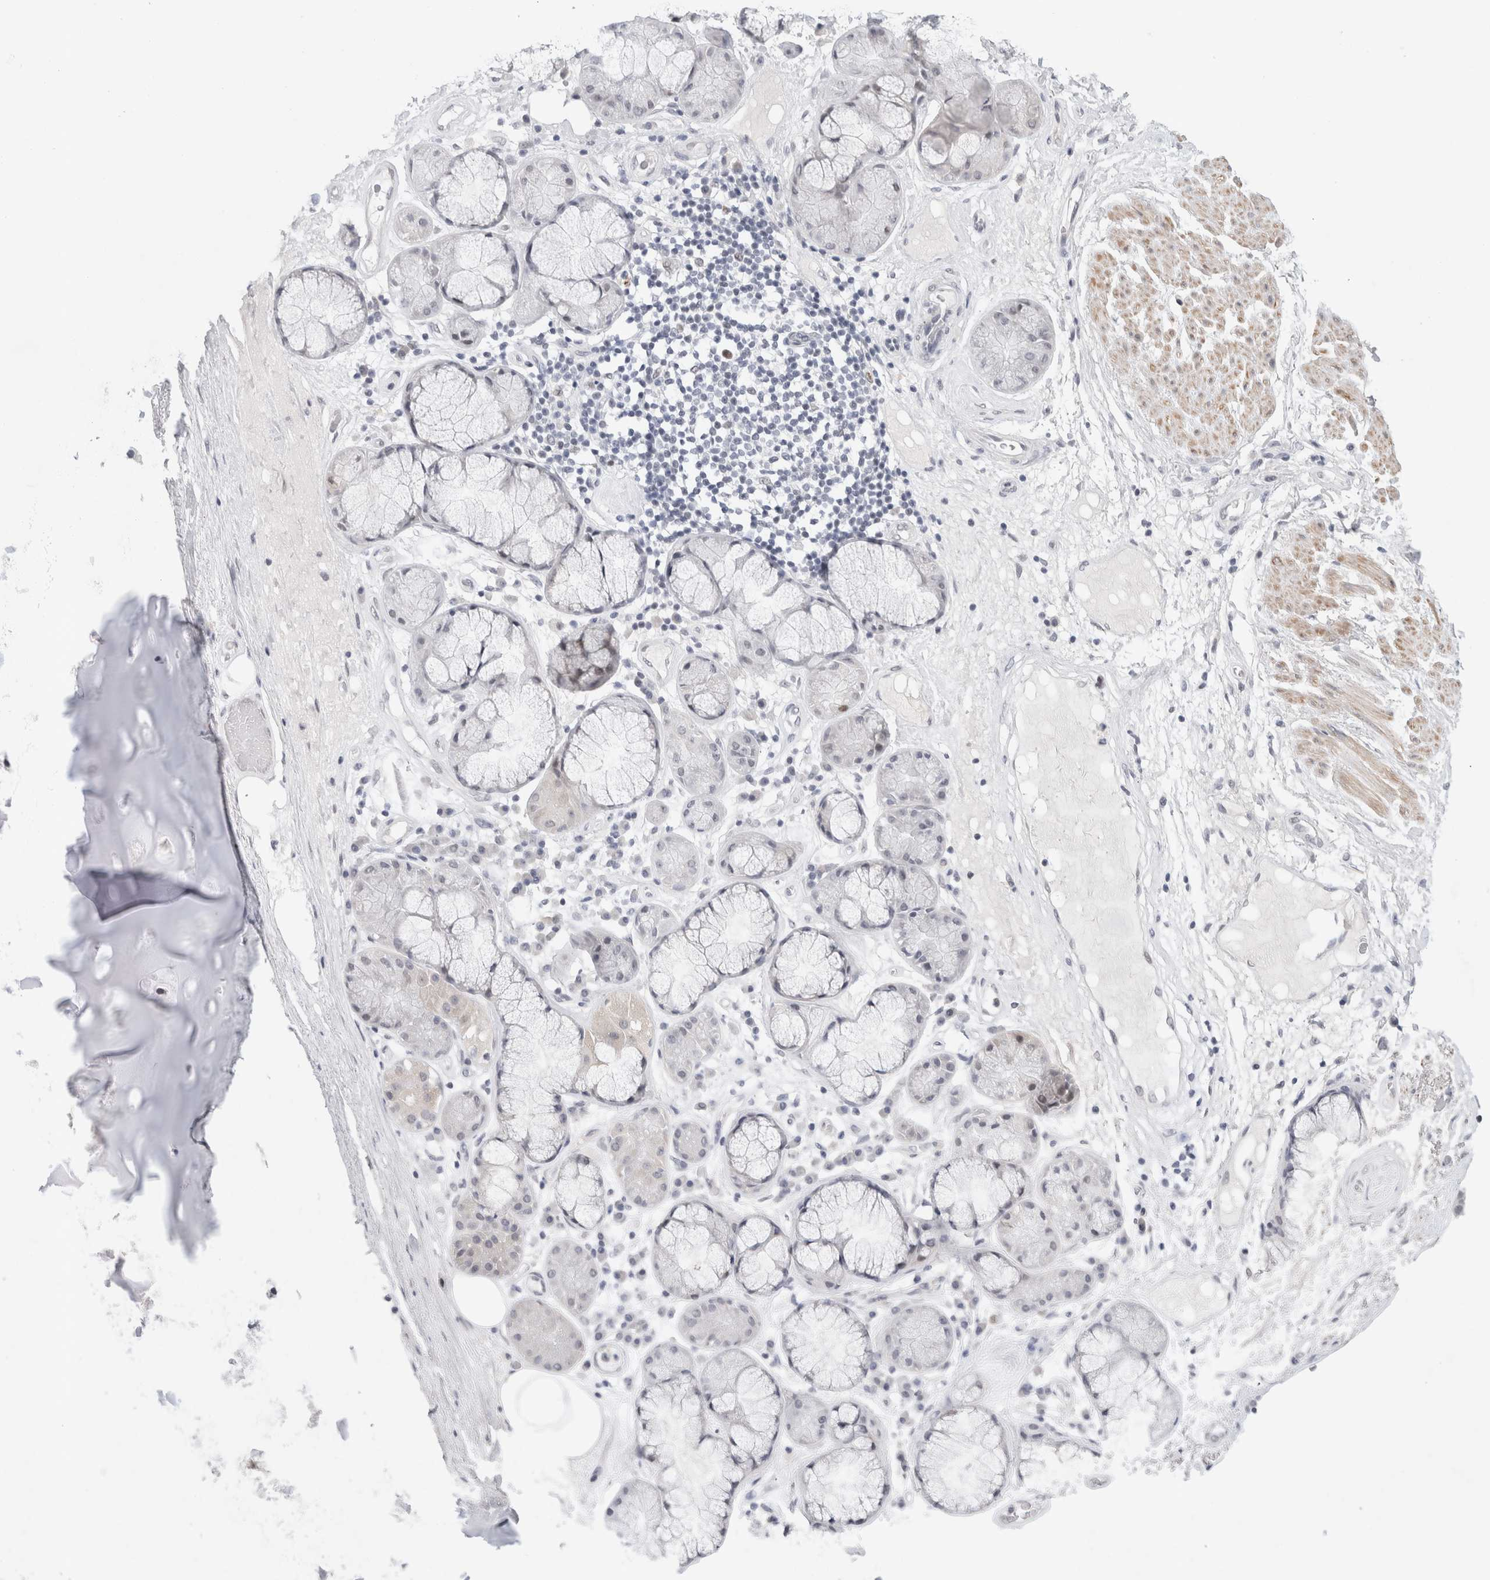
{"staining": {"intensity": "negative", "quantity": "none", "location": "none"}, "tissue": "adipose tissue", "cell_type": "Adipocytes", "image_type": "normal", "snomed": [{"axis": "morphology", "description": "Normal tissue, NOS"}, {"axis": "topography", "description": "Bronchus"}], "caption": "Immunohistochemical staining of benign adipose tissue reveals no significant expression in adipocytes. (DAB (3,3'-diaminobenzidine) immunohistochemistry (IHC) with hematoxylin counter stain).", "gene": "KNL1", "patient": {"sex": "male", "age": 66}}